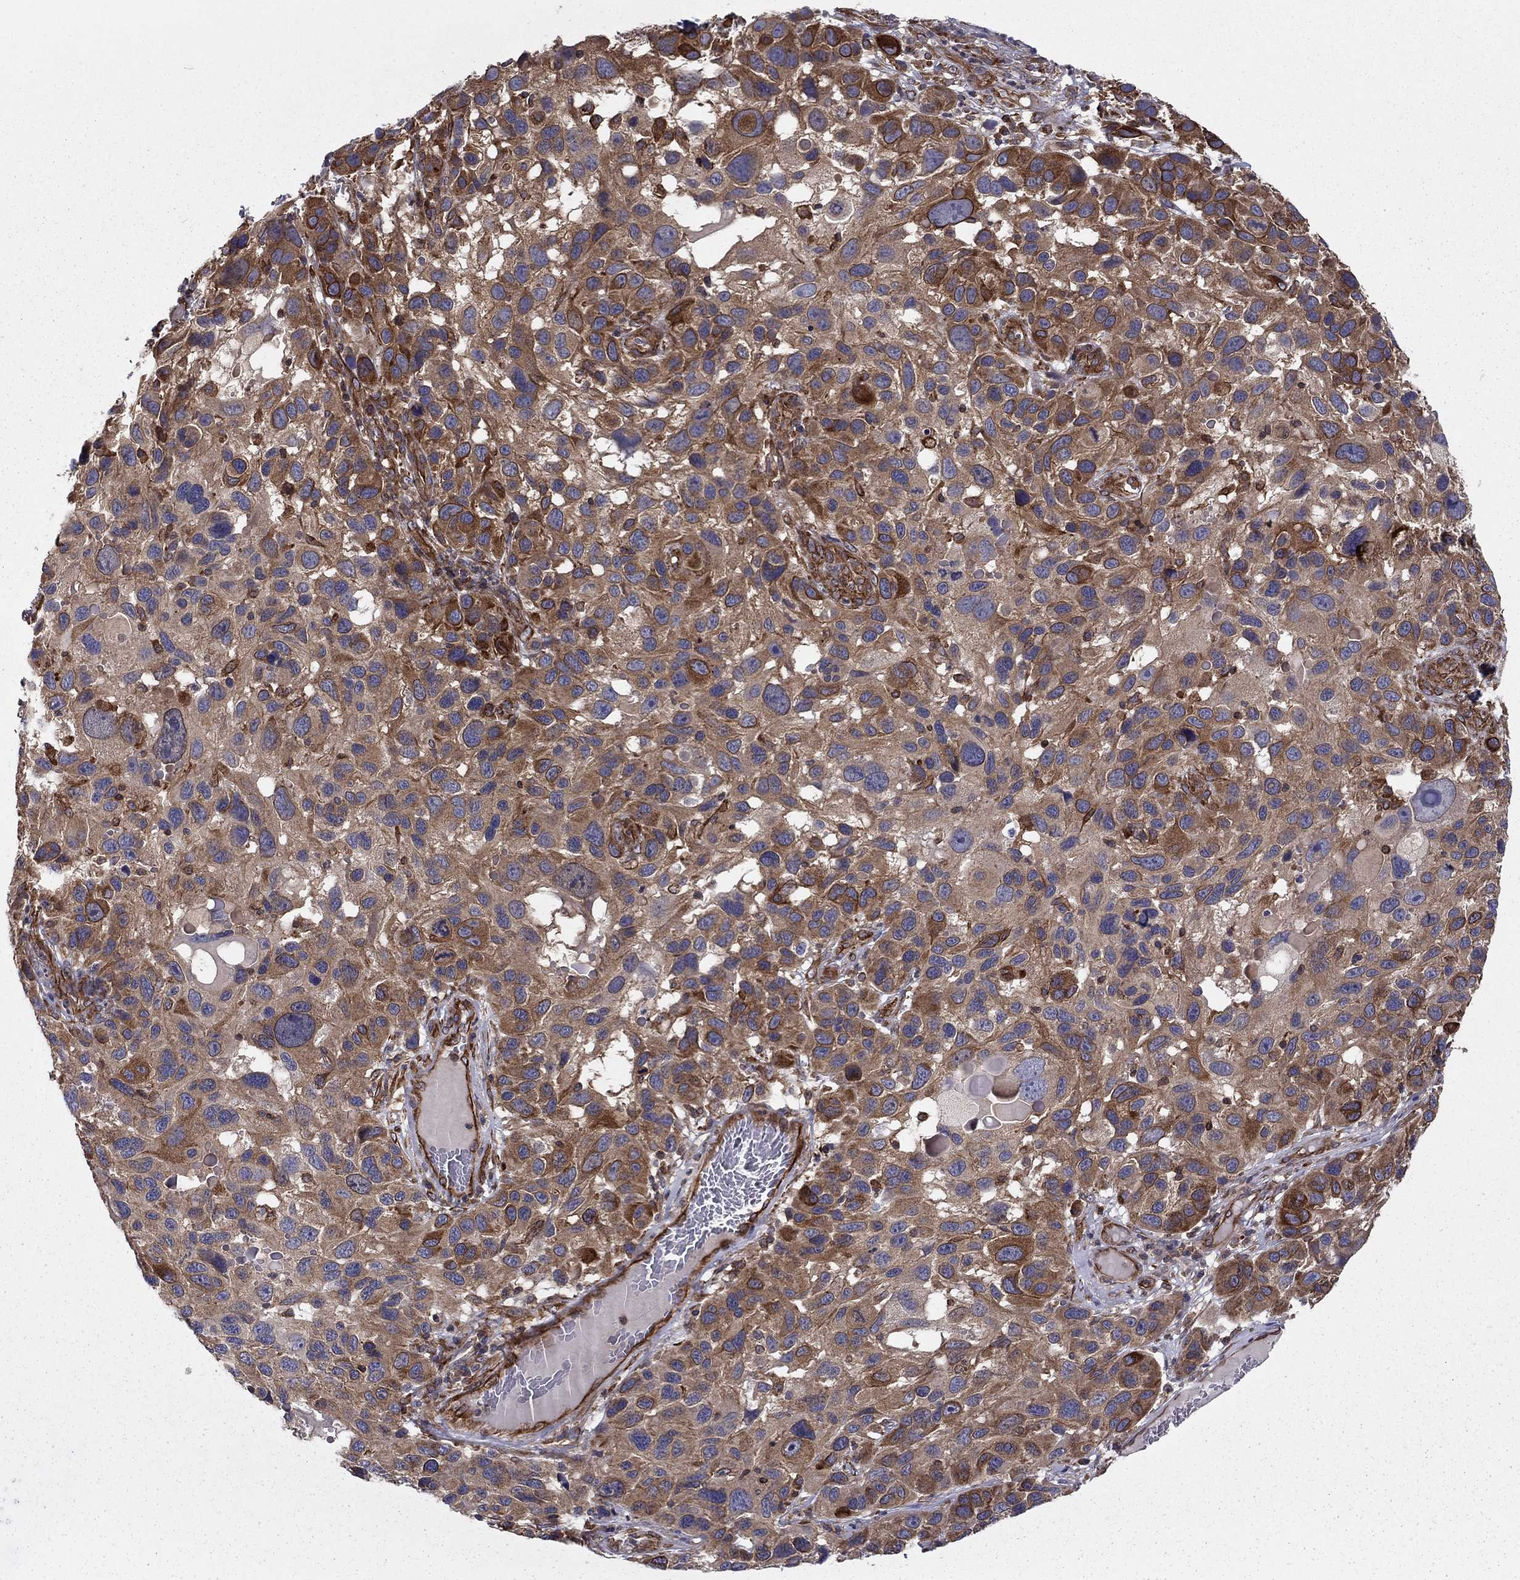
{"staining": {"intensity": "strong", "quantity": "<25%", "location": "cytoplasmic/membranous"}, "tissue": "melanoma", "cell_type": "Tumor cells", "image_type": "cancer", "snomed": [{"axis": "morphology", "description": "Malignant melanoma, NOS"}, {"axis": "topography", "description": "Skin"}], "caption": "Human melanoma stained for a protein (brown) shows strong cytoplasmic/membranous positive staining in about <25% of tumor cells.", "gene": "SHMT1", "patient": {"sex": "male", "age": 53}}